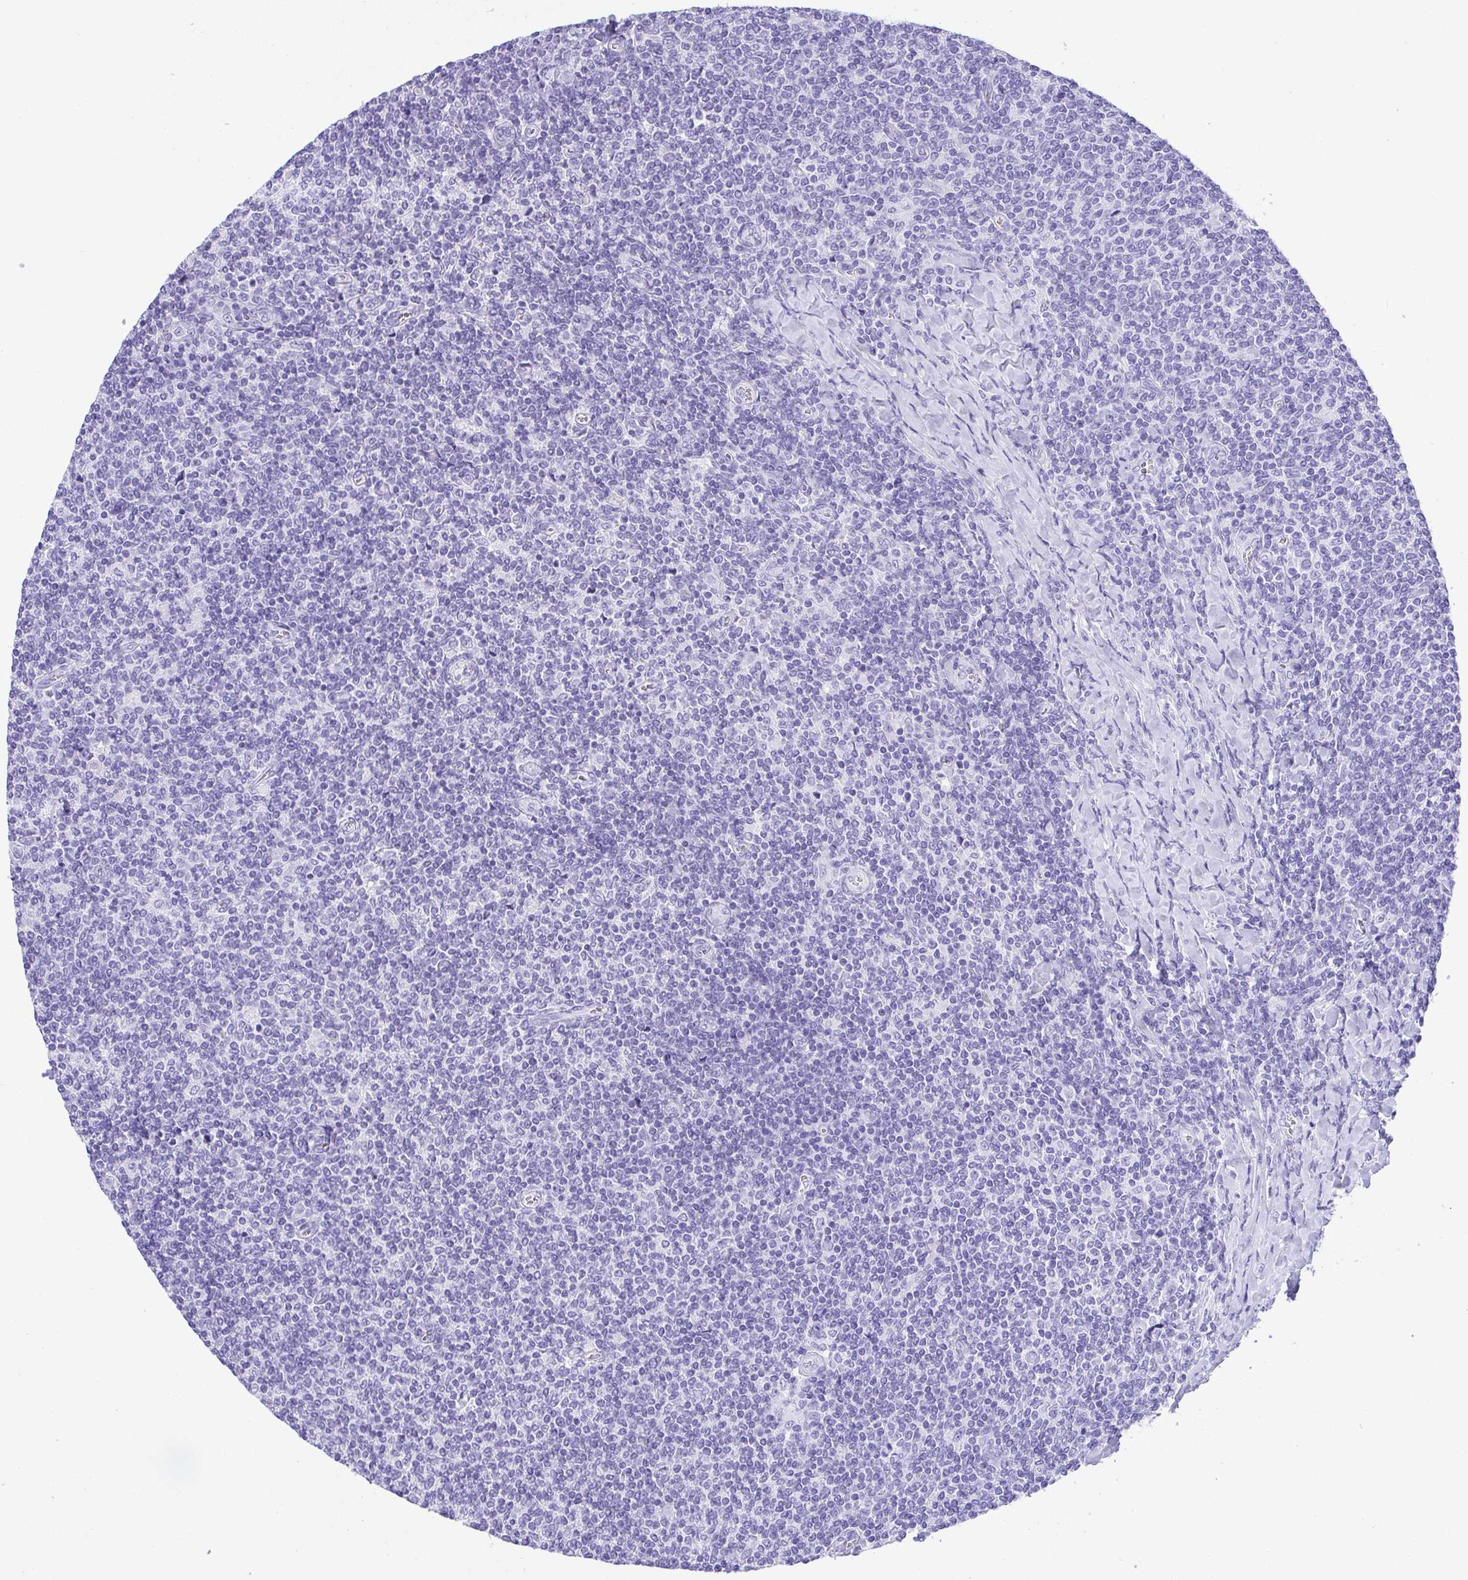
{"staining": {"intensity": "negative", "quantity": "none", "location": "none"}, "tissue": "lymphoma", "cell_type": "Tumor cells", "image_type": "cancer", "snomed": [{"axis": "morphology", "description": "Malignant lymphoma, non-Hodgkin's type, Low grade"}, {"axis": "topography", "description": "Lymph node"}], "caption": "A micrograph of human lymphoma is negative for staining in tumor cells.", "gene": "AVIL", "patient": {"sex": "male", "age": 52}}